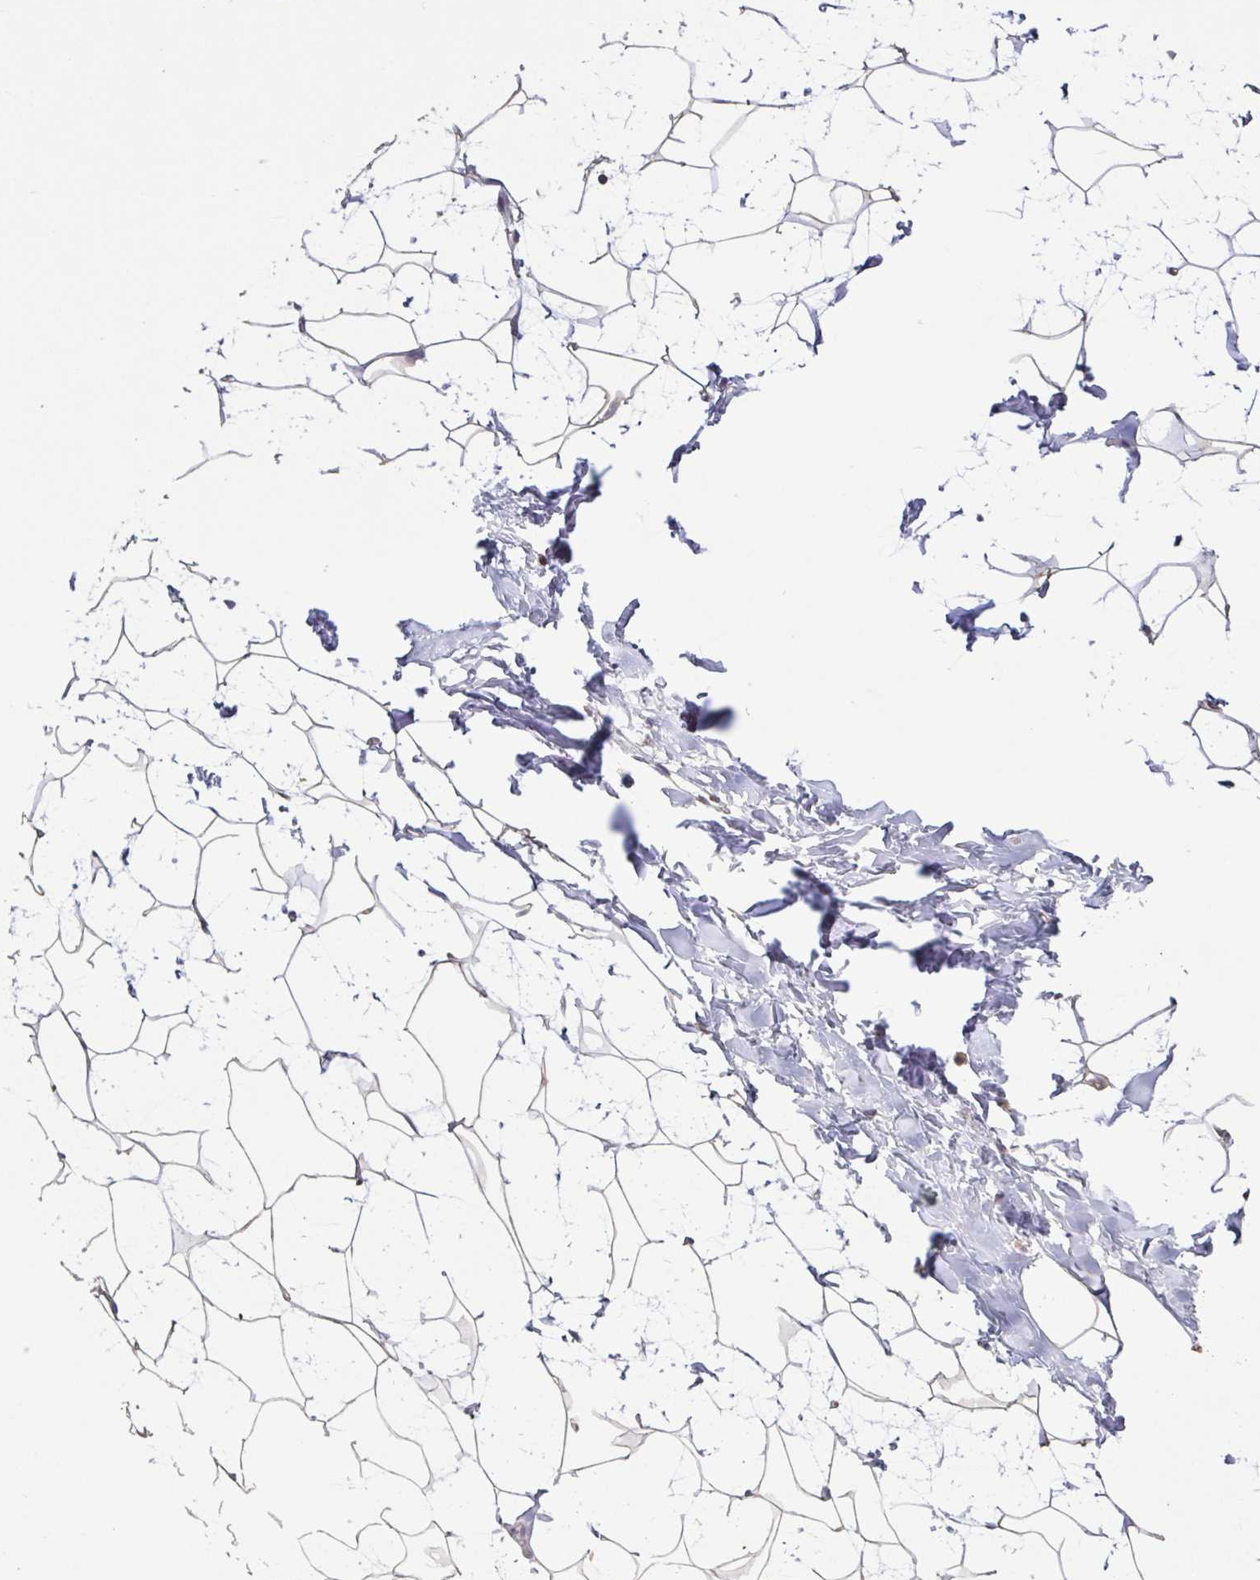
{"staining": {"intensity": "weak", "quantity": "<25%", "location": "cytoplasmic/membranous"}, "tissue": "breast", "cell_type": "Adipocytes", "image_type": "normal", "snomed": [{"axis": "morphology", "description": "Normal tissue, NOS"}, {"axis": "topography", "description": "Breast"}], "caption": "The histopathology image shows no significant positivity in adipocytes of breast.", "gene": "DIP2B", "patient": {"sex": "female", "age": 32}}